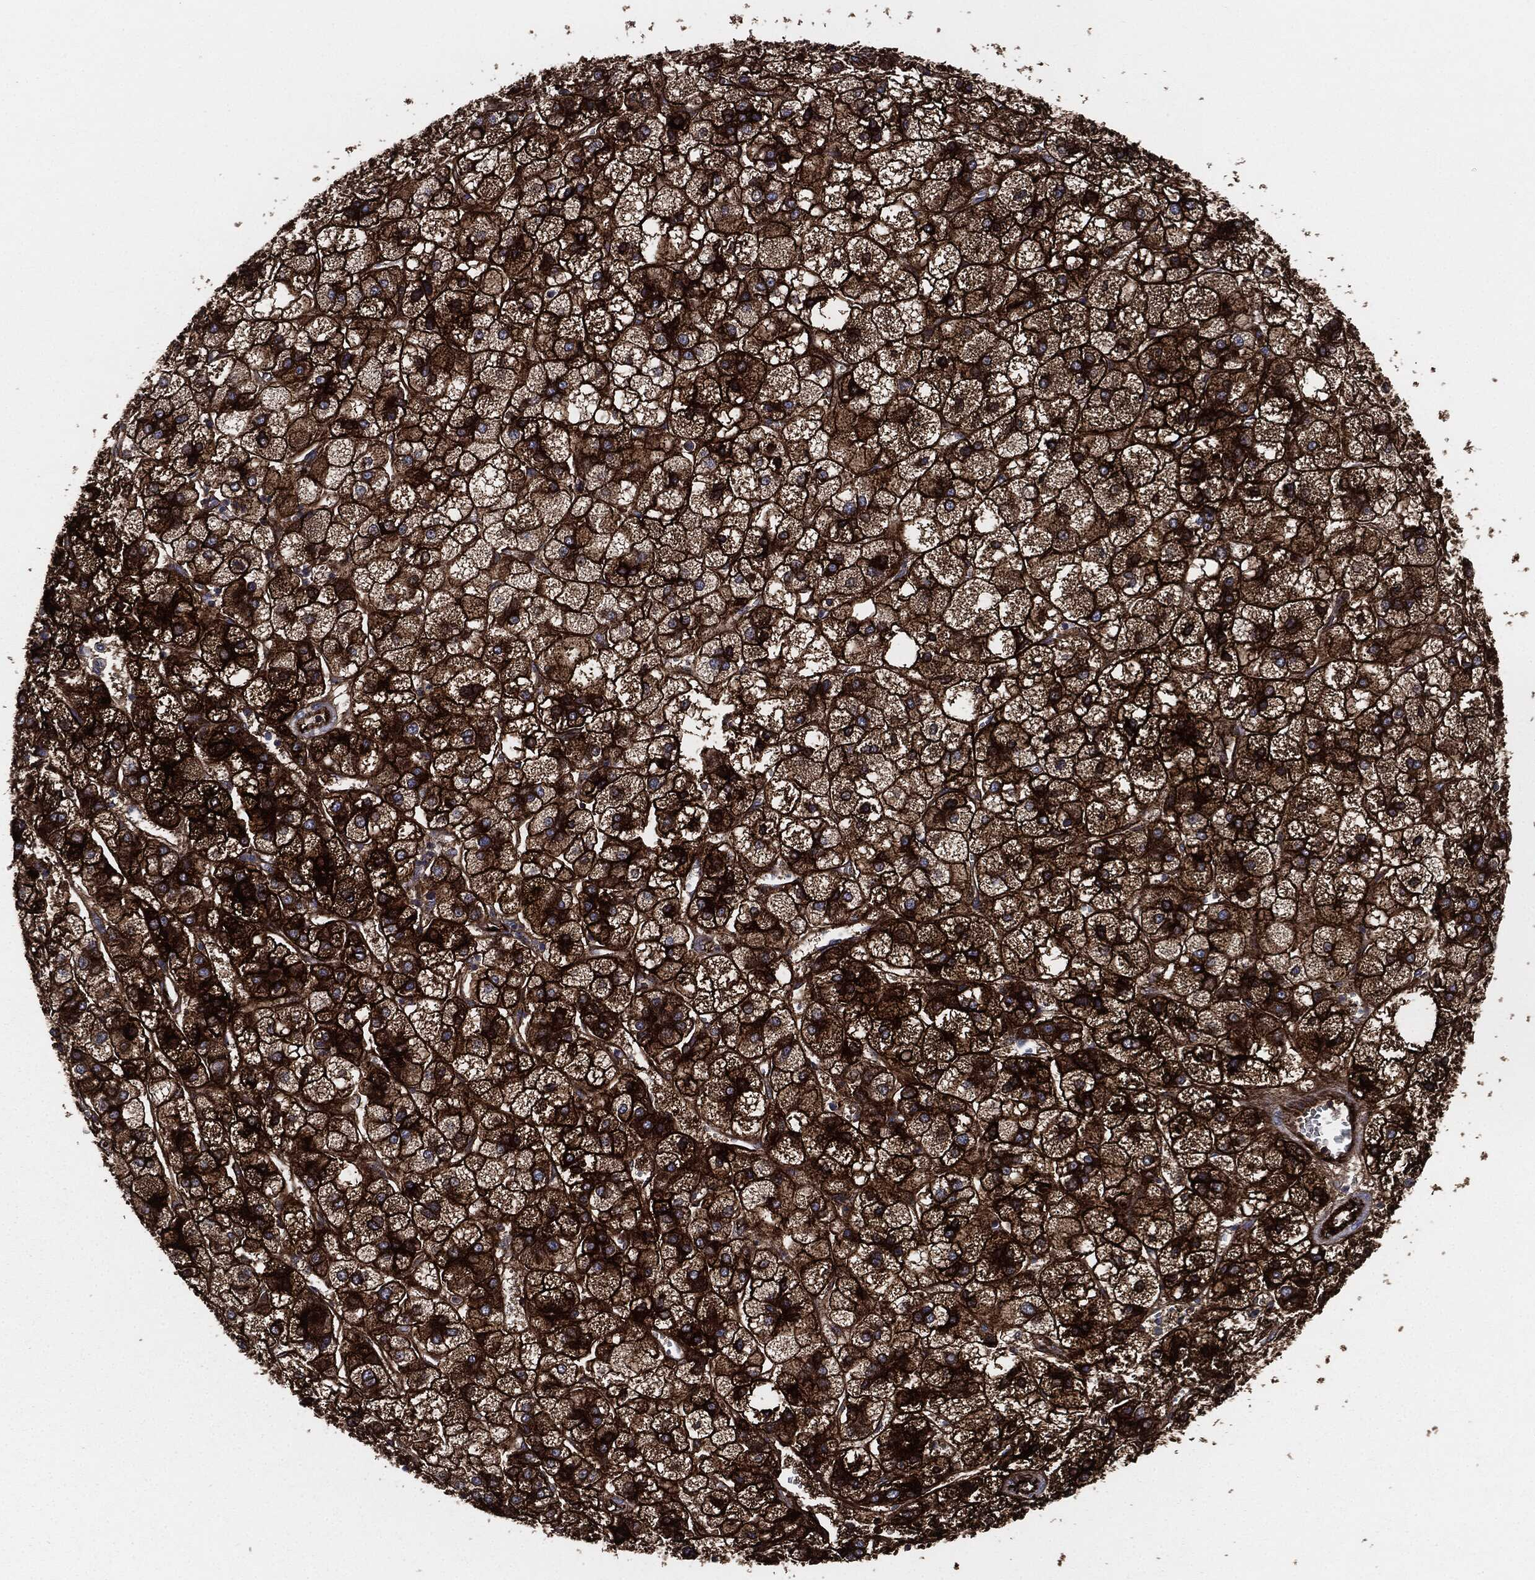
{"staining": {"intensity": "strong", "quantity": ">75%", "location": "cytoplasmic/membranous"}, "tissue": "liver cancer", "cell_type": "Tumor cells", "image_type": "cancer", "snomed": [{"axis": "morphology", "description": "Carcinoma, Hepatocellular, NOS"}, {"axis": "topography", "description": "Liver"}], "caption": "A histopathology image showing strong cytoplasmic/membranous expression in approximately >75% of tumor cells in liver cancer, as visualized by brown immunohistochemical staining.", "gene": "APOB", "patient": {"sex": "male", "age": 73}}